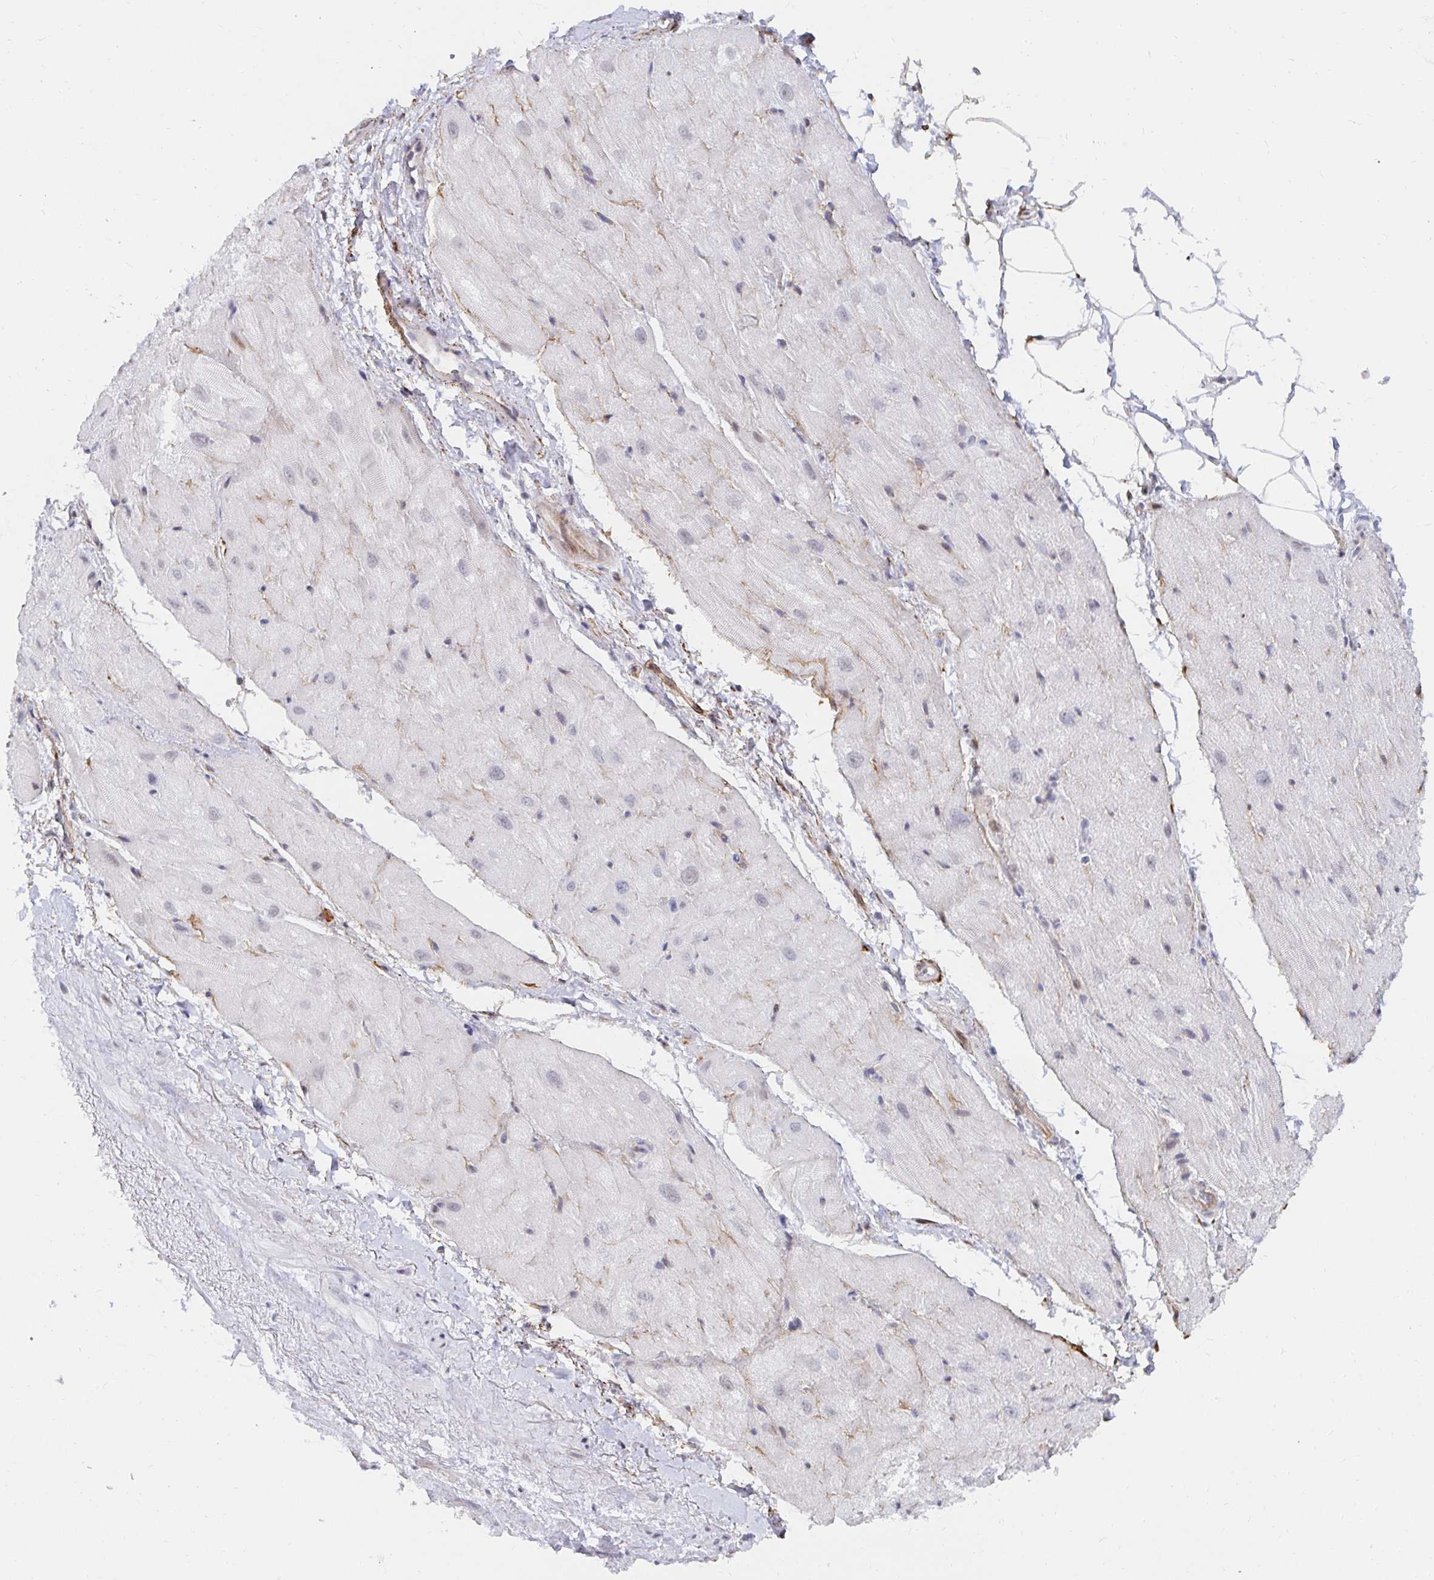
{"staining": {"intensity": "moderate", "quantity": "25%-75%", "location": "cytoplasmic/membranous"}, "tissue": "heart muscle", "cell_type": "Cardiomyocytes", "image_type": "normal", "snomed": [{"axis": "morphology", "description": "Normal tissue, NOS"}, {"axis": "topography", "description": "Heart"}], "caption": "Benign heart muscle exhibits moderate cytoplasmic/membranous expression in about 25%-75% of cardiomyocytes, visualized by immunohistochemistry. Ihc stains the protein in brown and the nuclei are stained blue.", "gene": "COL28A1", "patient": {"sex": "male", "age": 62}}